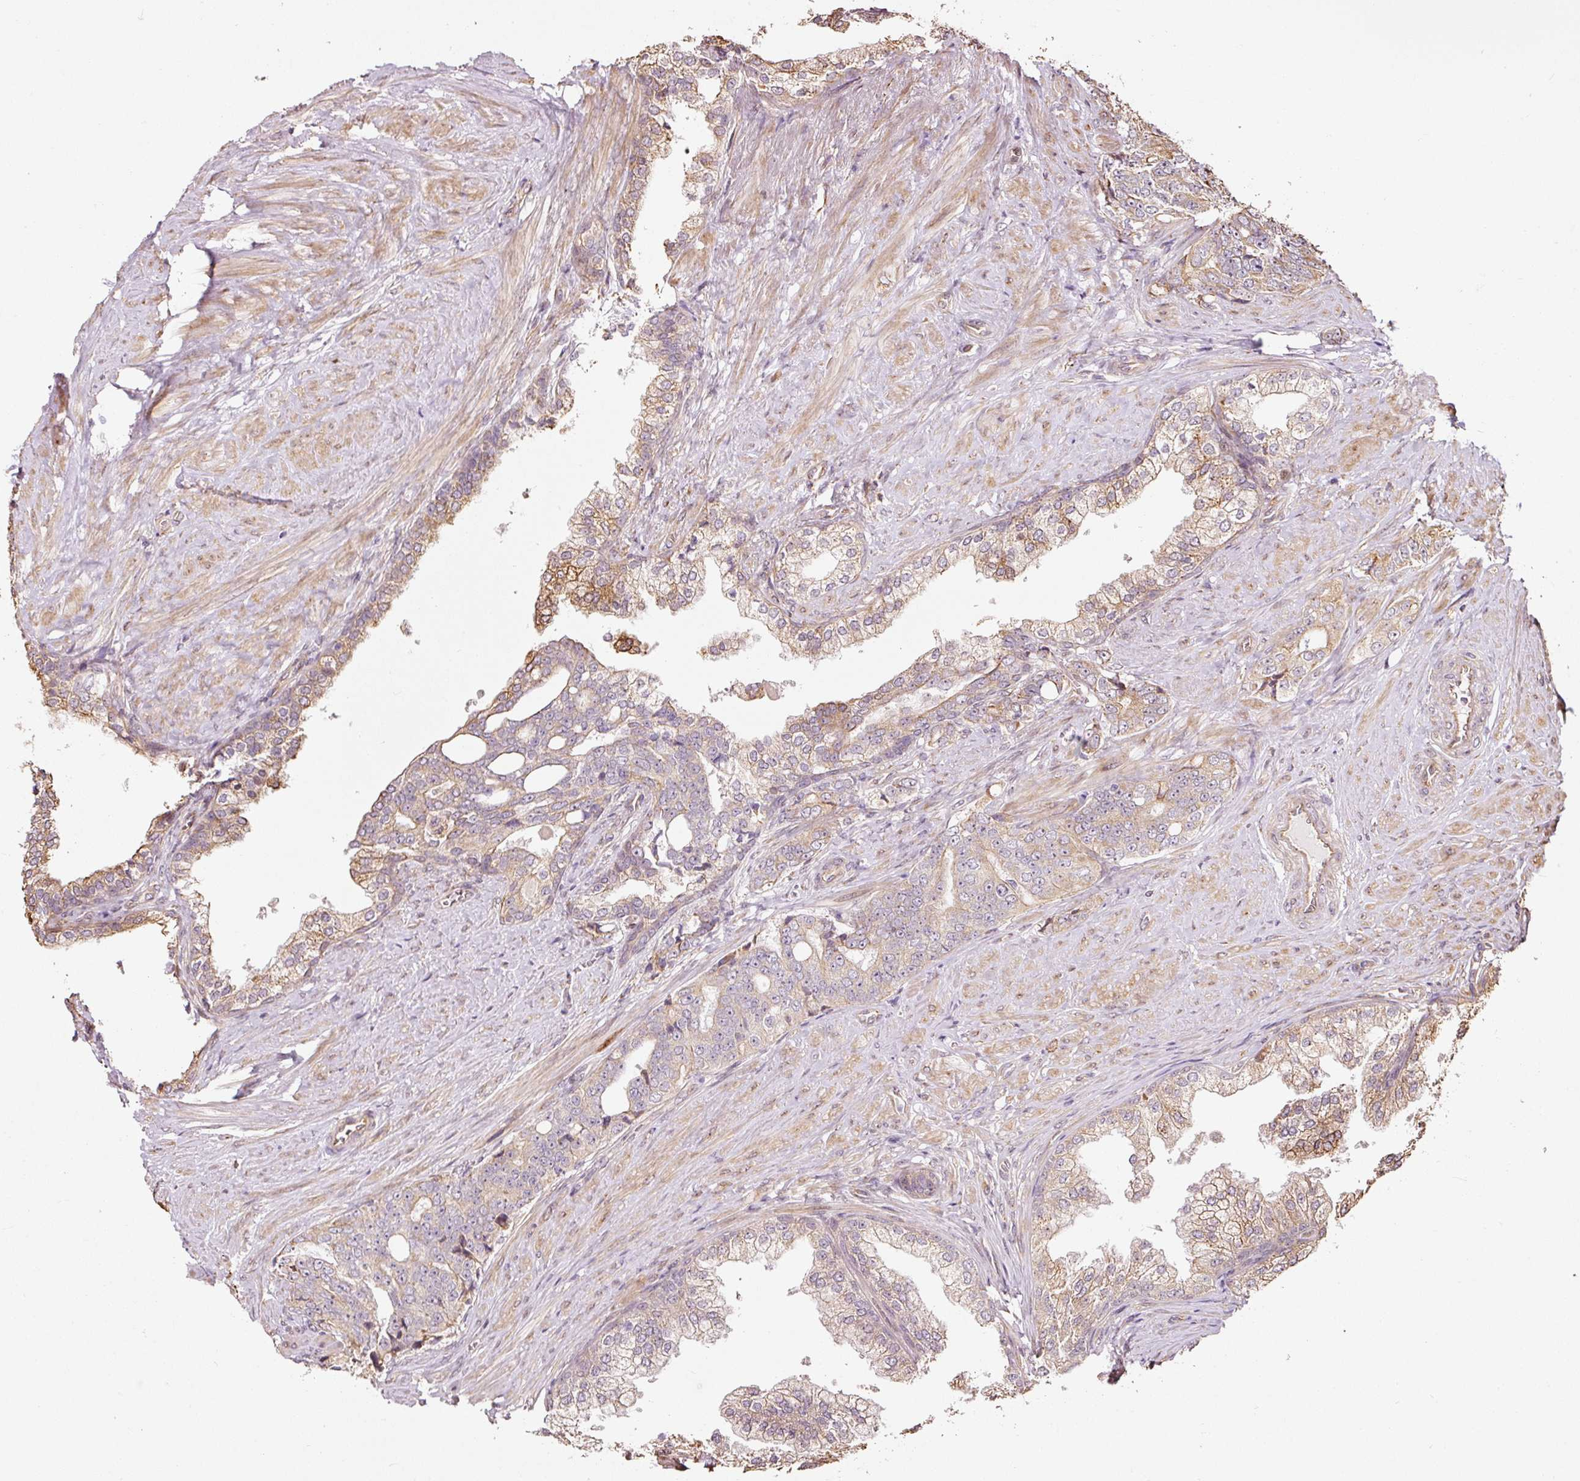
{"staining": {"intensity": "moderate", "quantity": "25%-75%", "location": "cytoplasmic/membranous"}, "tissue": "prostate cancer", "cell_type": "Tumor cells", "image_type": "cancer", "snomed": [{"axis": "morphology", "description": "Adenocarcinoma, High grade"}, {"axis": "topography", "description": "Prostate"}], "caption": "Tumor cells reveal moderate cytoplasmic/membranous staining in approximately 25%-75% of cells in adenocarcinoma (high-grade) (prostate).", "gene": "ETF1", "patient": {"sex": "male", "age": 67}}